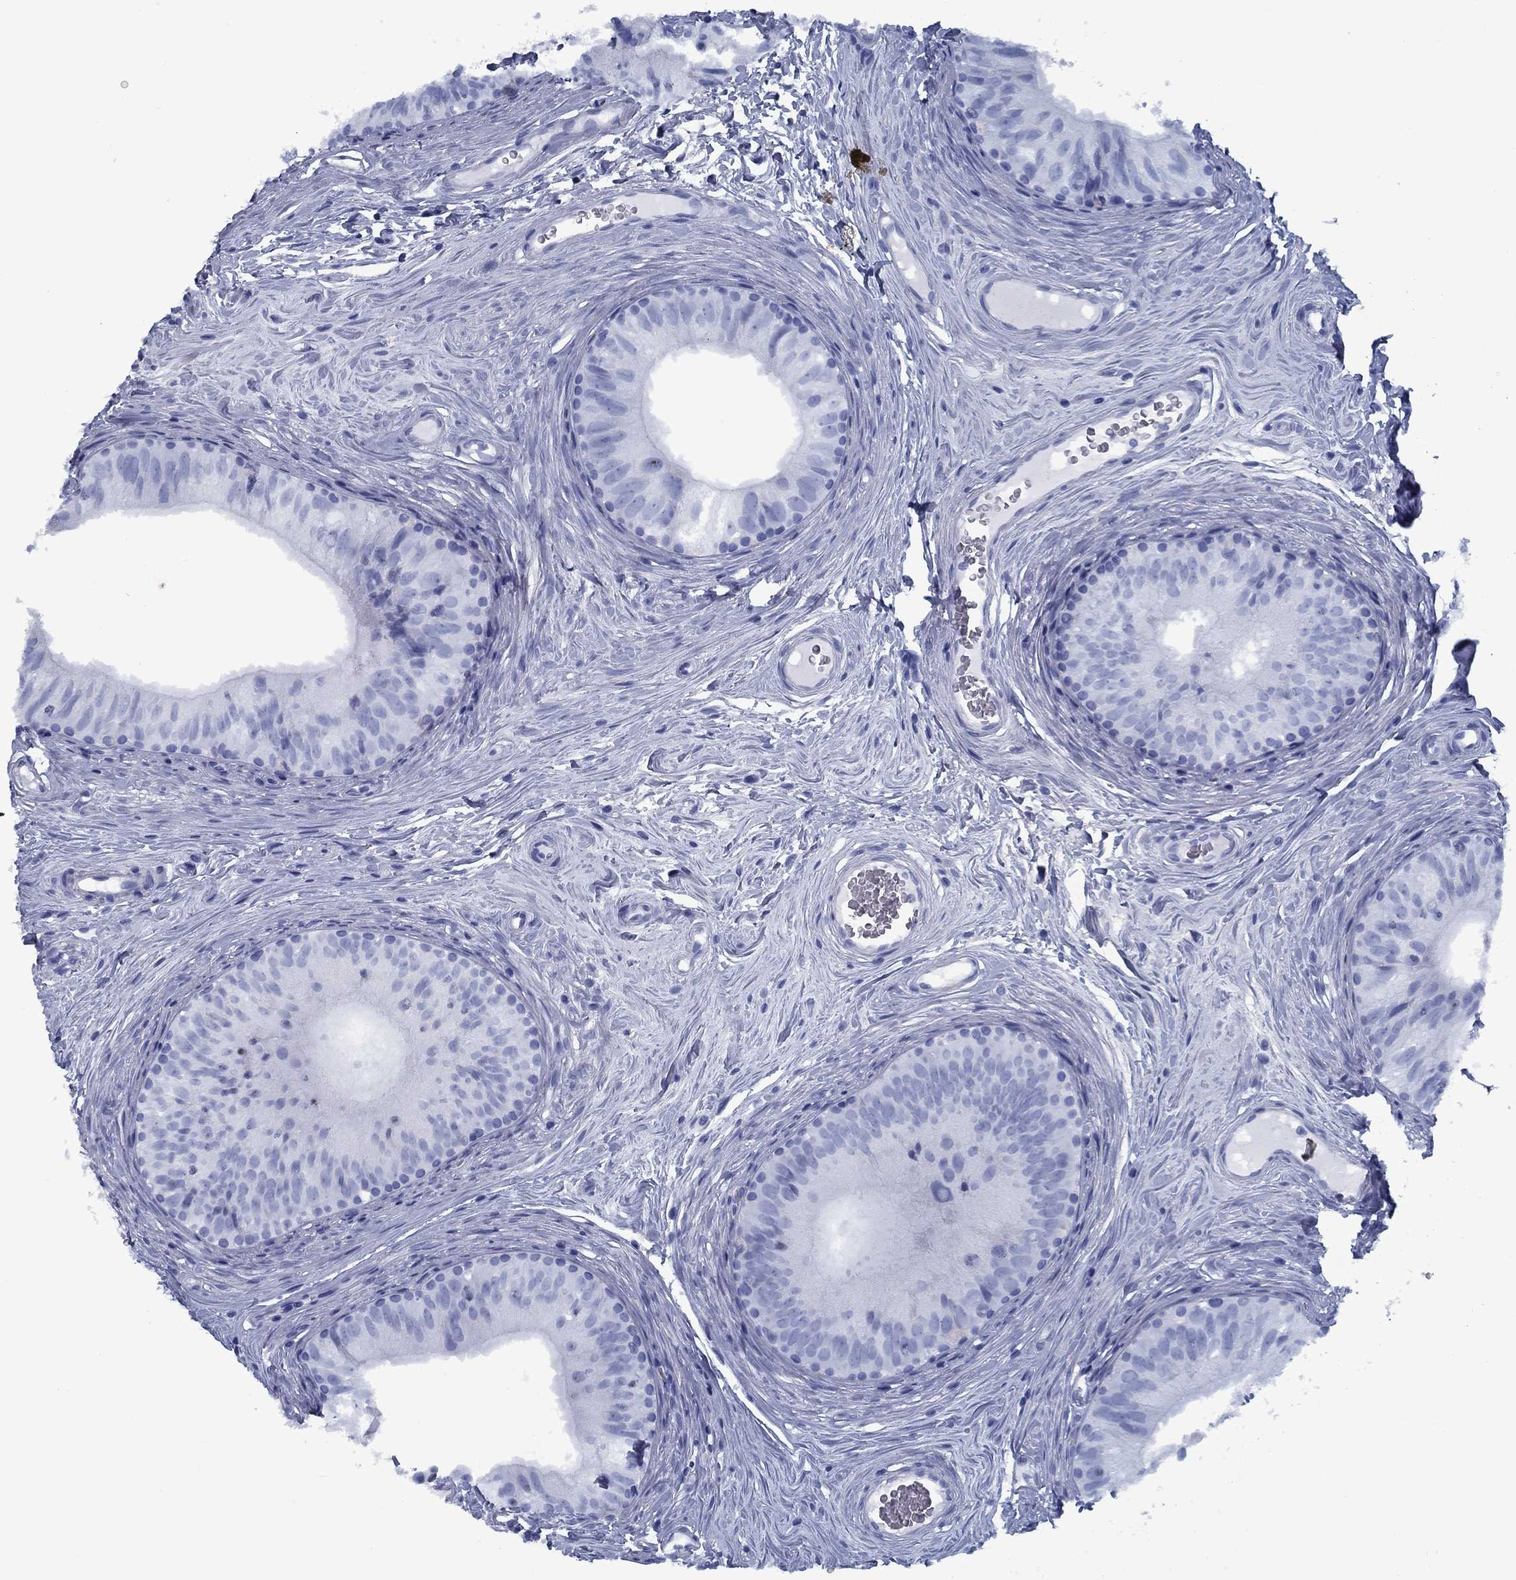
{"staining": {"intensity": "negative", "quantity": "none", "location": "none"}, "tissue": "epididymis", "cell_type": "Glandular cells", "image_type": "normal", "snomed": [{"axis": "morphology", "description": "Normal tissue, NOS"}, {"axis": "topography", "description": "Epididymis"}], "caption": "Micrograph shows no protein expression in glandular cells of benign epididymis.", "gene": "PNMA8A", "patient": {"sex": "male", "age": 52}}